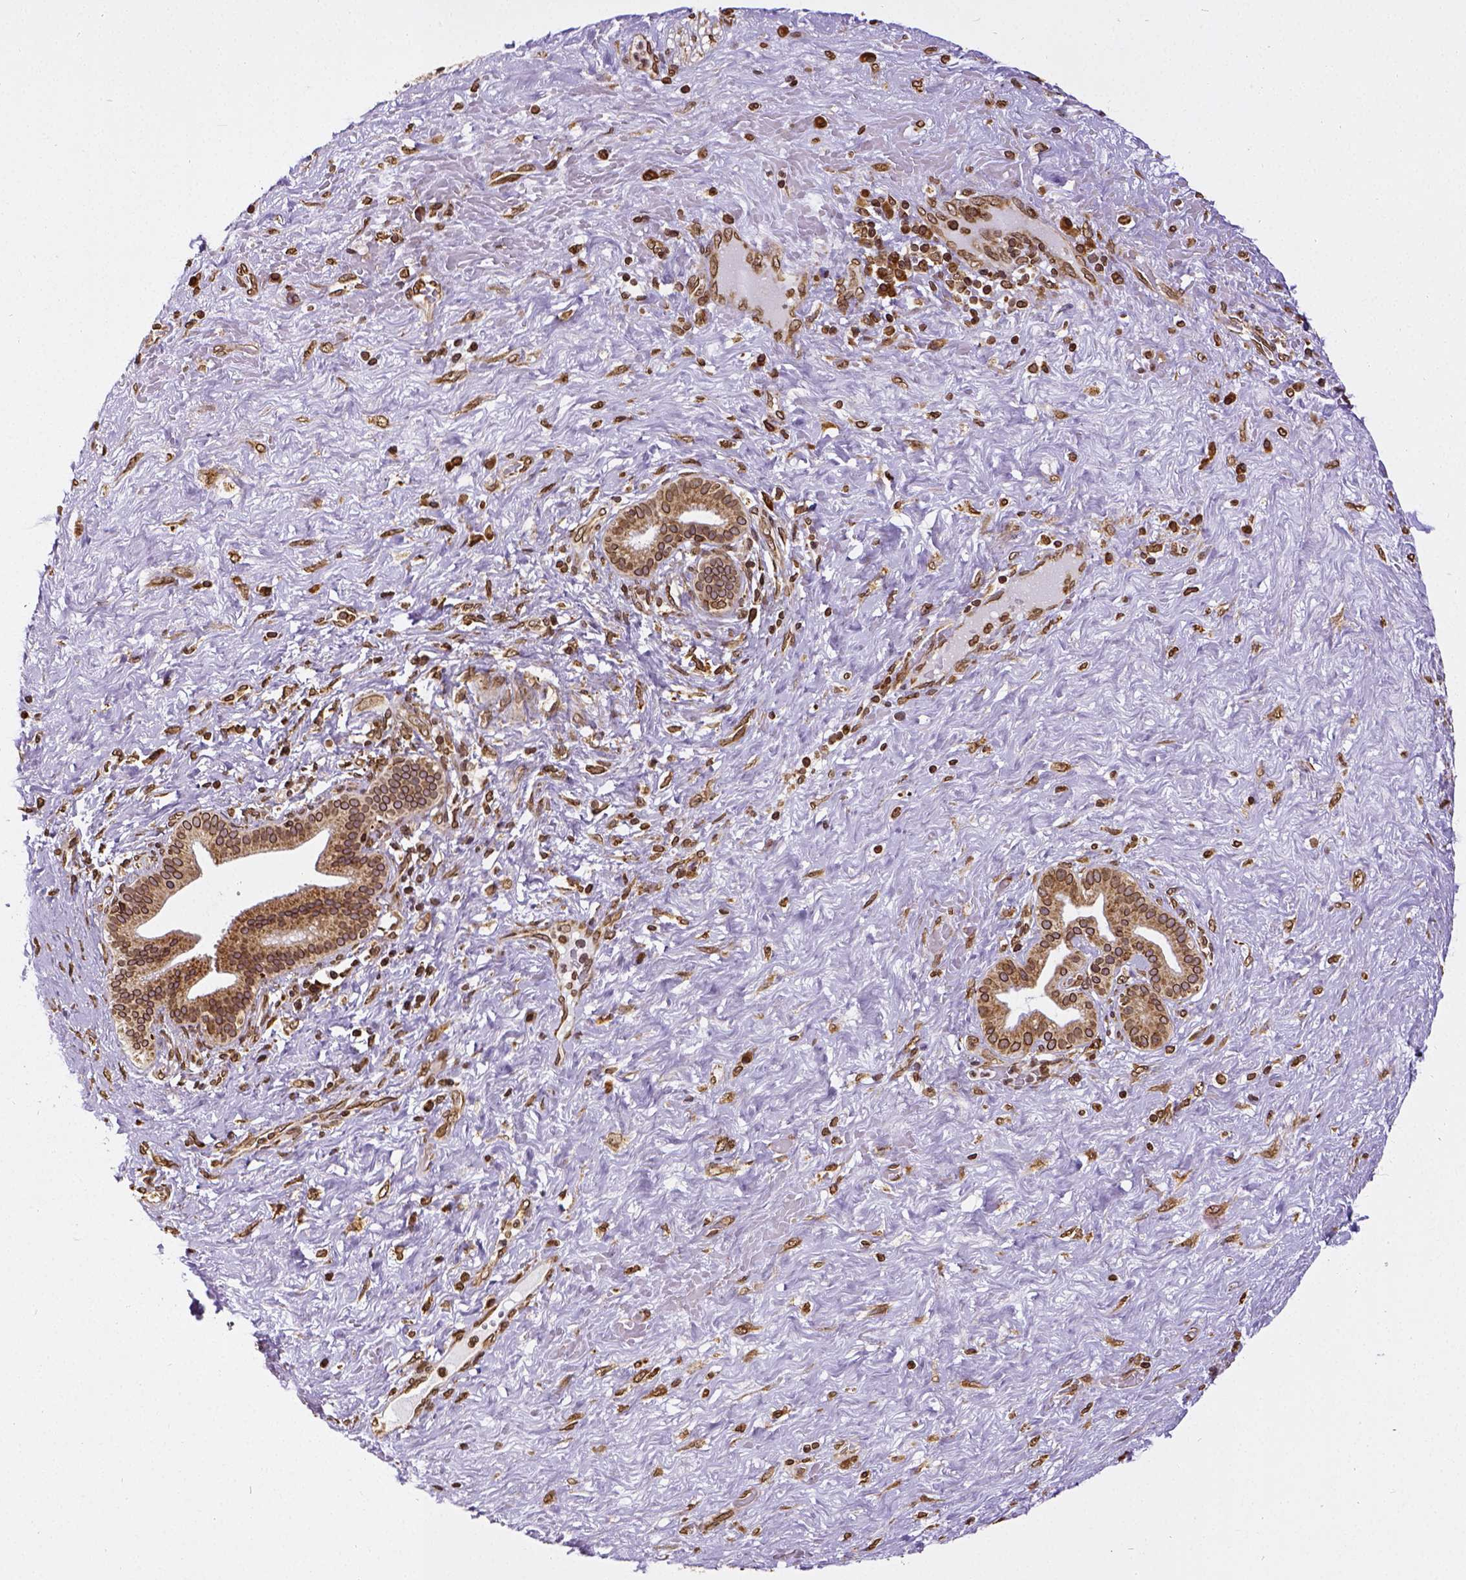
{"staining": {"intensity": "strong", "quantity": ">75%", "location": "cytoplasmic/membranous,nuclear"}, "tissue": "pancreatic cancer", "cell_type": "Tumor cells", "image_type": "cancer", "snomed": [{"axis": "morphology", "description": "Adenocarcinoma, NOS"}, {"axis": "topography", "description": "Pancreas"}], "caption": "About >75% of tumor cells in human pancreatic cancer (adenocarcinoma) exhibit strong cytoplasmic/membranous and nuclear protein staining as visualized by brown immunohistochemical staining.", "gene": "MTDH", "patient": {"sex": "male", "age": 44}}